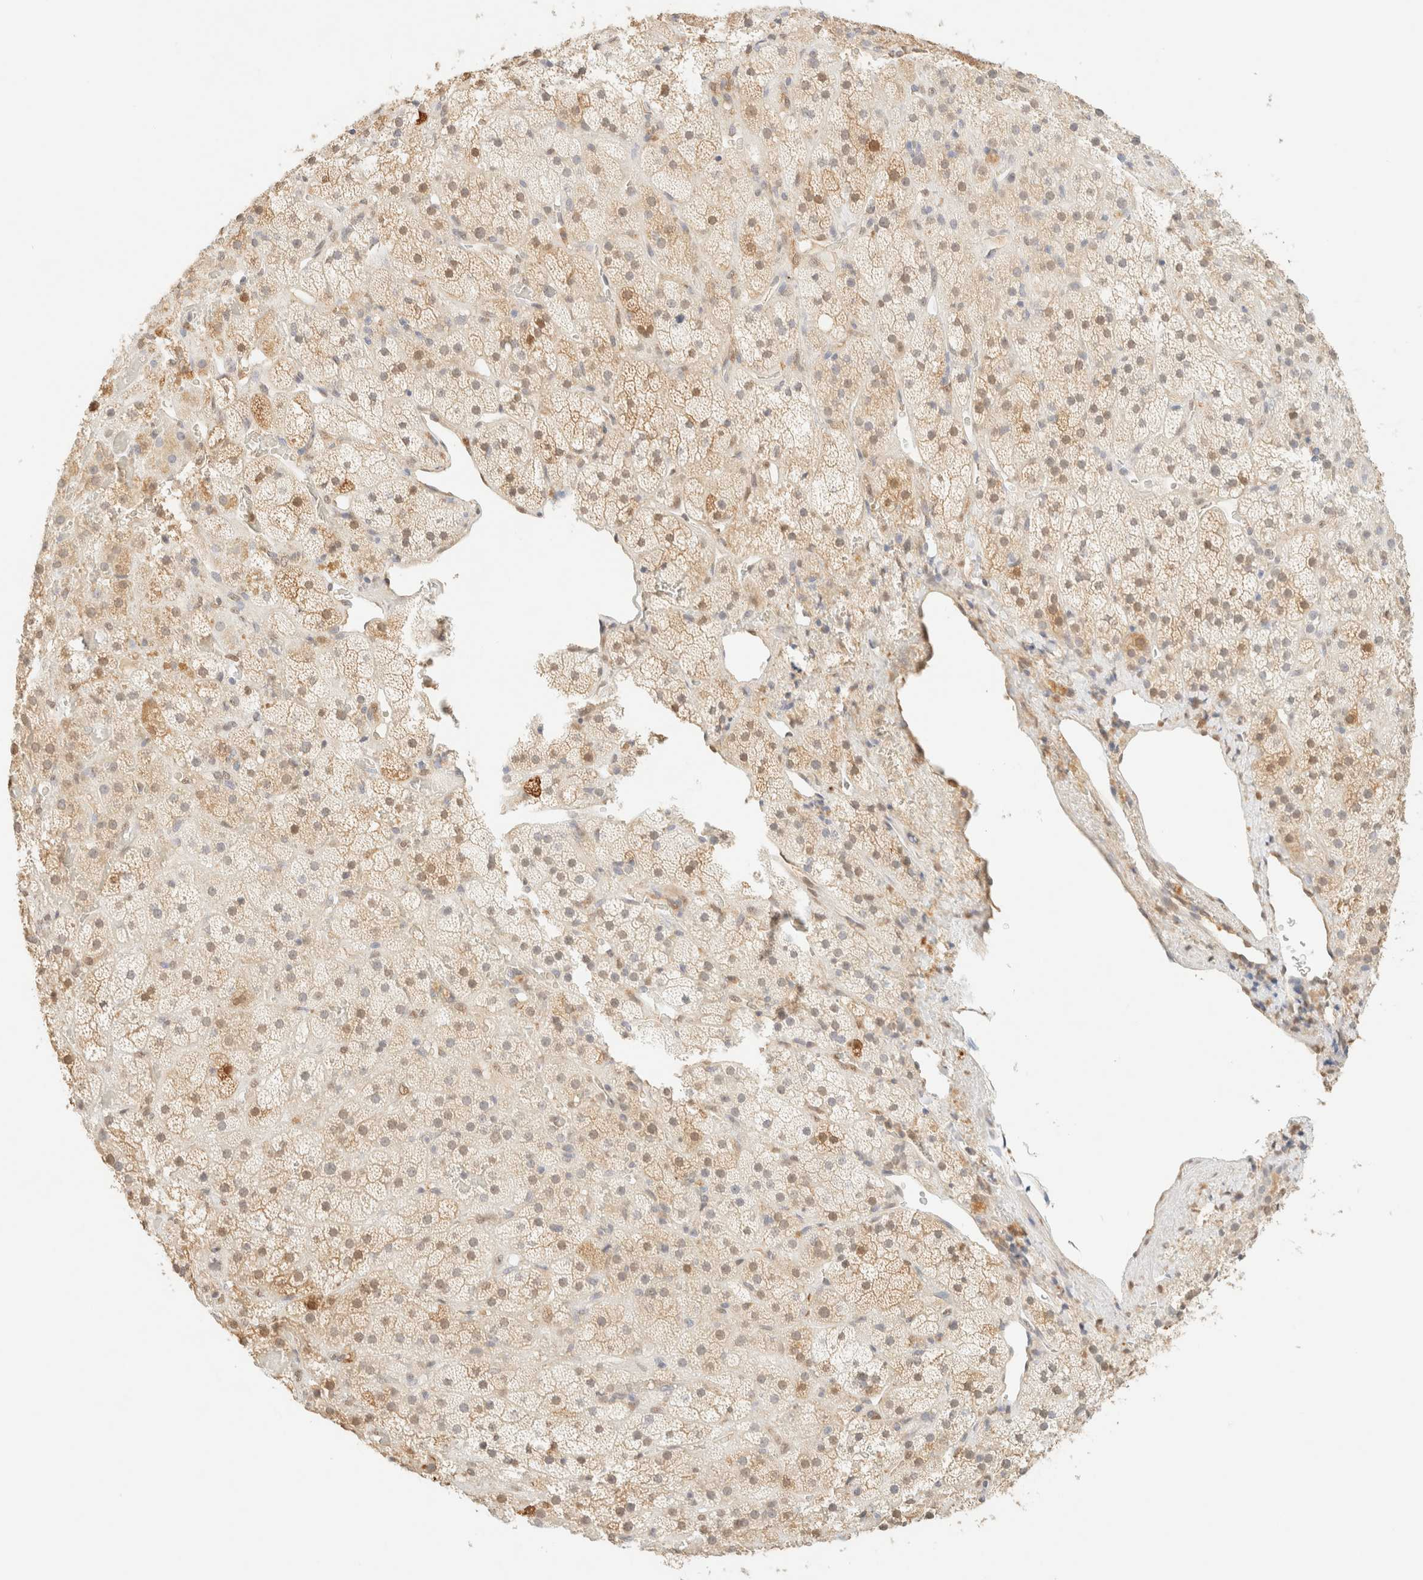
{"staining": {"intensity": "weak", "quantity": ">75%", "location": "cytoplasmic/membranous,nuclear"}, "tissue": "adrenal gland", "cell_type": "Glandular cells", "image_type": "normal", "snomed": [{"axis": "morphology", "description": "Normal tissue, NOS"}, {"axis": "topography", "description": "Adrenal gland"}], "caption": "The micrograph displays staining of unremarkable adrenal gland, revealing weak cytoplasmic/membranous,nuclear protein positivity (brown color) within glandular cells.", "gene": "S100A13", "patient": {"sex": "male", "age": 57}}